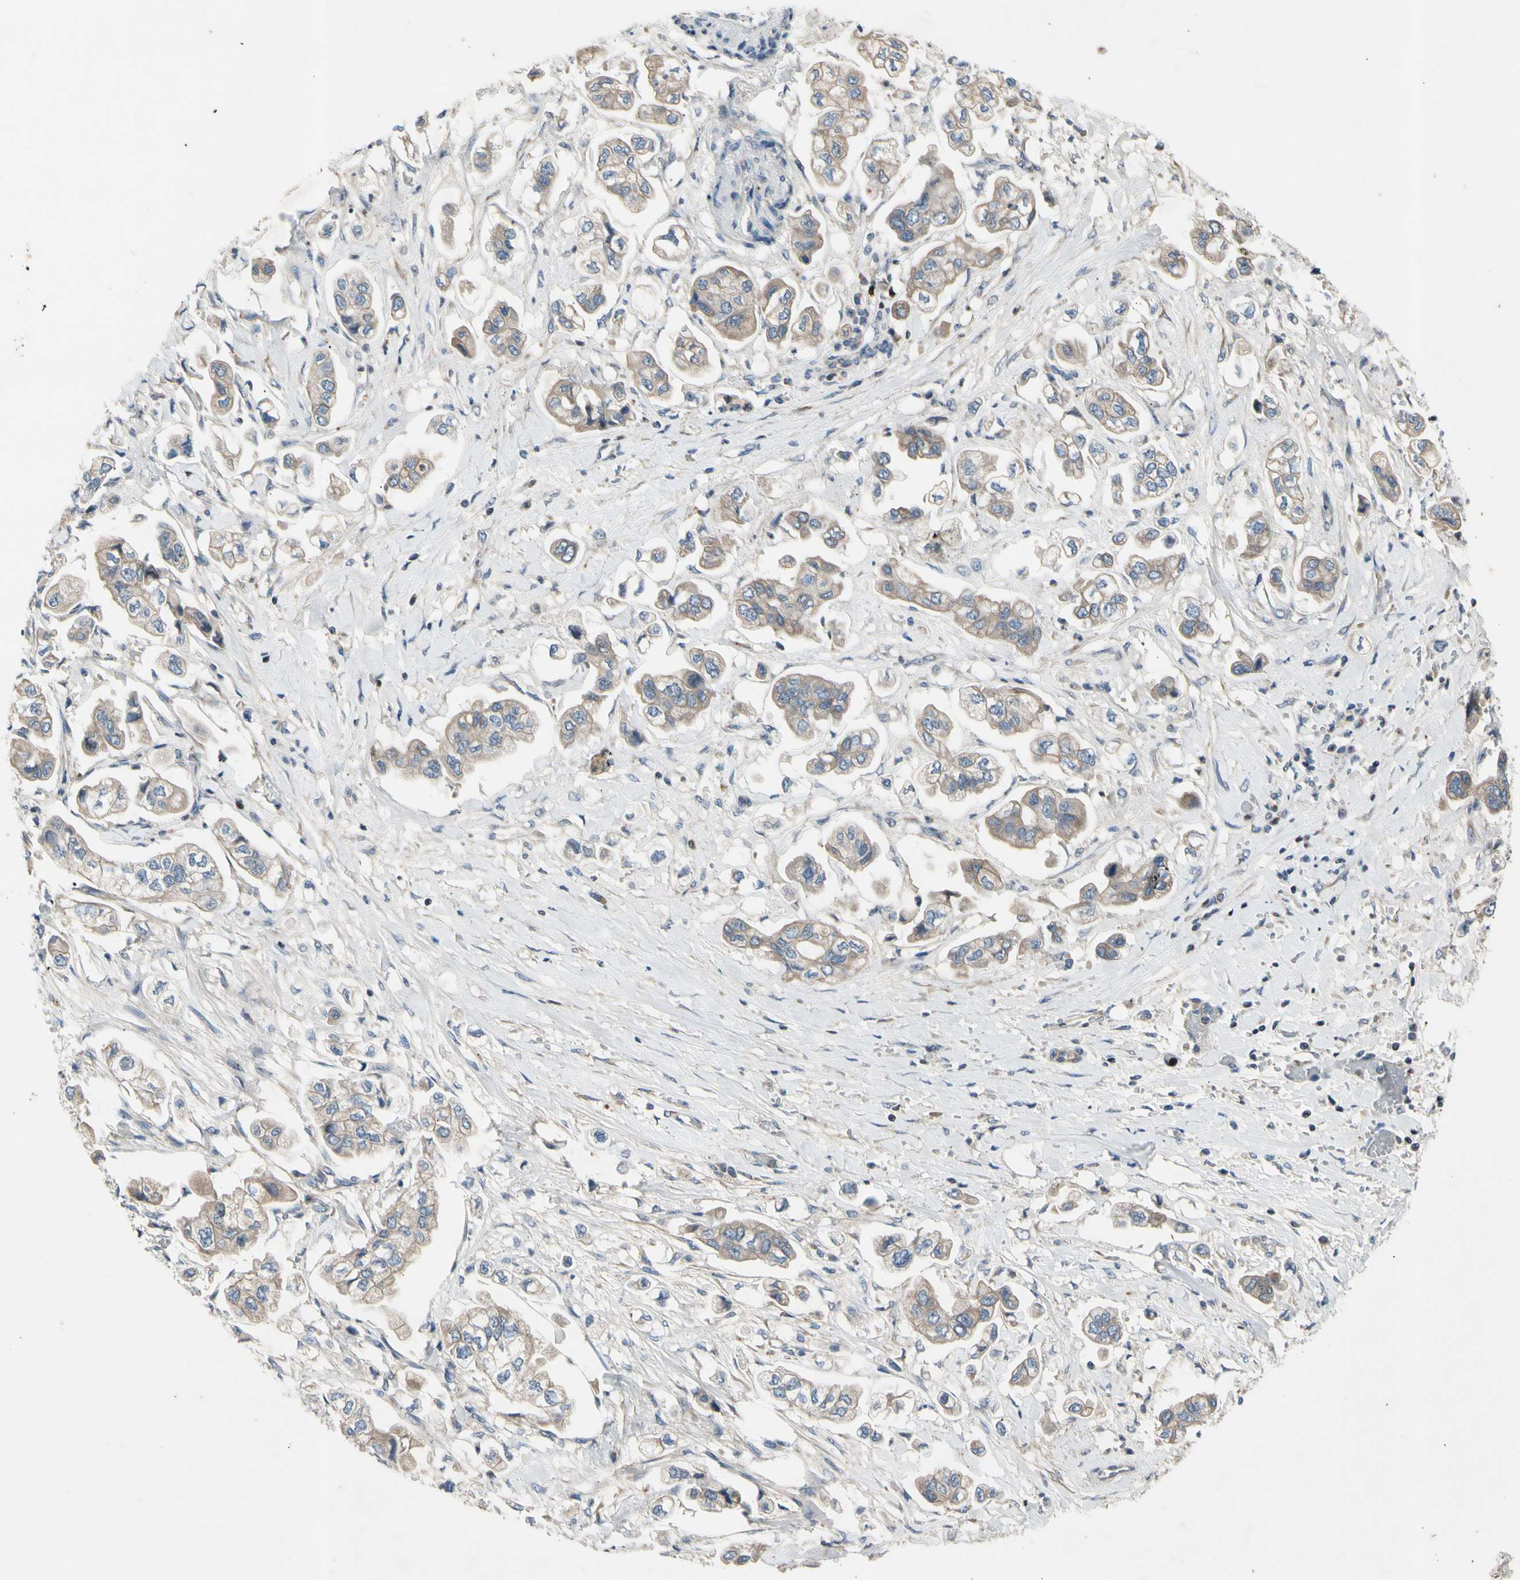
{"staining": {"intensity": "weak", "quantity": ">75%", "location": "cytoplasmic/membranous"}, "tissue": "stomach cancer", "cell_type": "Tumor cells", "image_type": "cancer", "snomed": [{"axis": "morphology", "description": "Adenocarcinoma, NOS"}, {"axis": "topography", "description": "Stomach"}], "caption": "Tumor cells show low levels of weak cytoplasmic/membranous positivity in approximately >75% of cells in human adenocarcinoma (stomach).", "gene": "TBX21", "patient": {"sex": "male", "age": 62}}